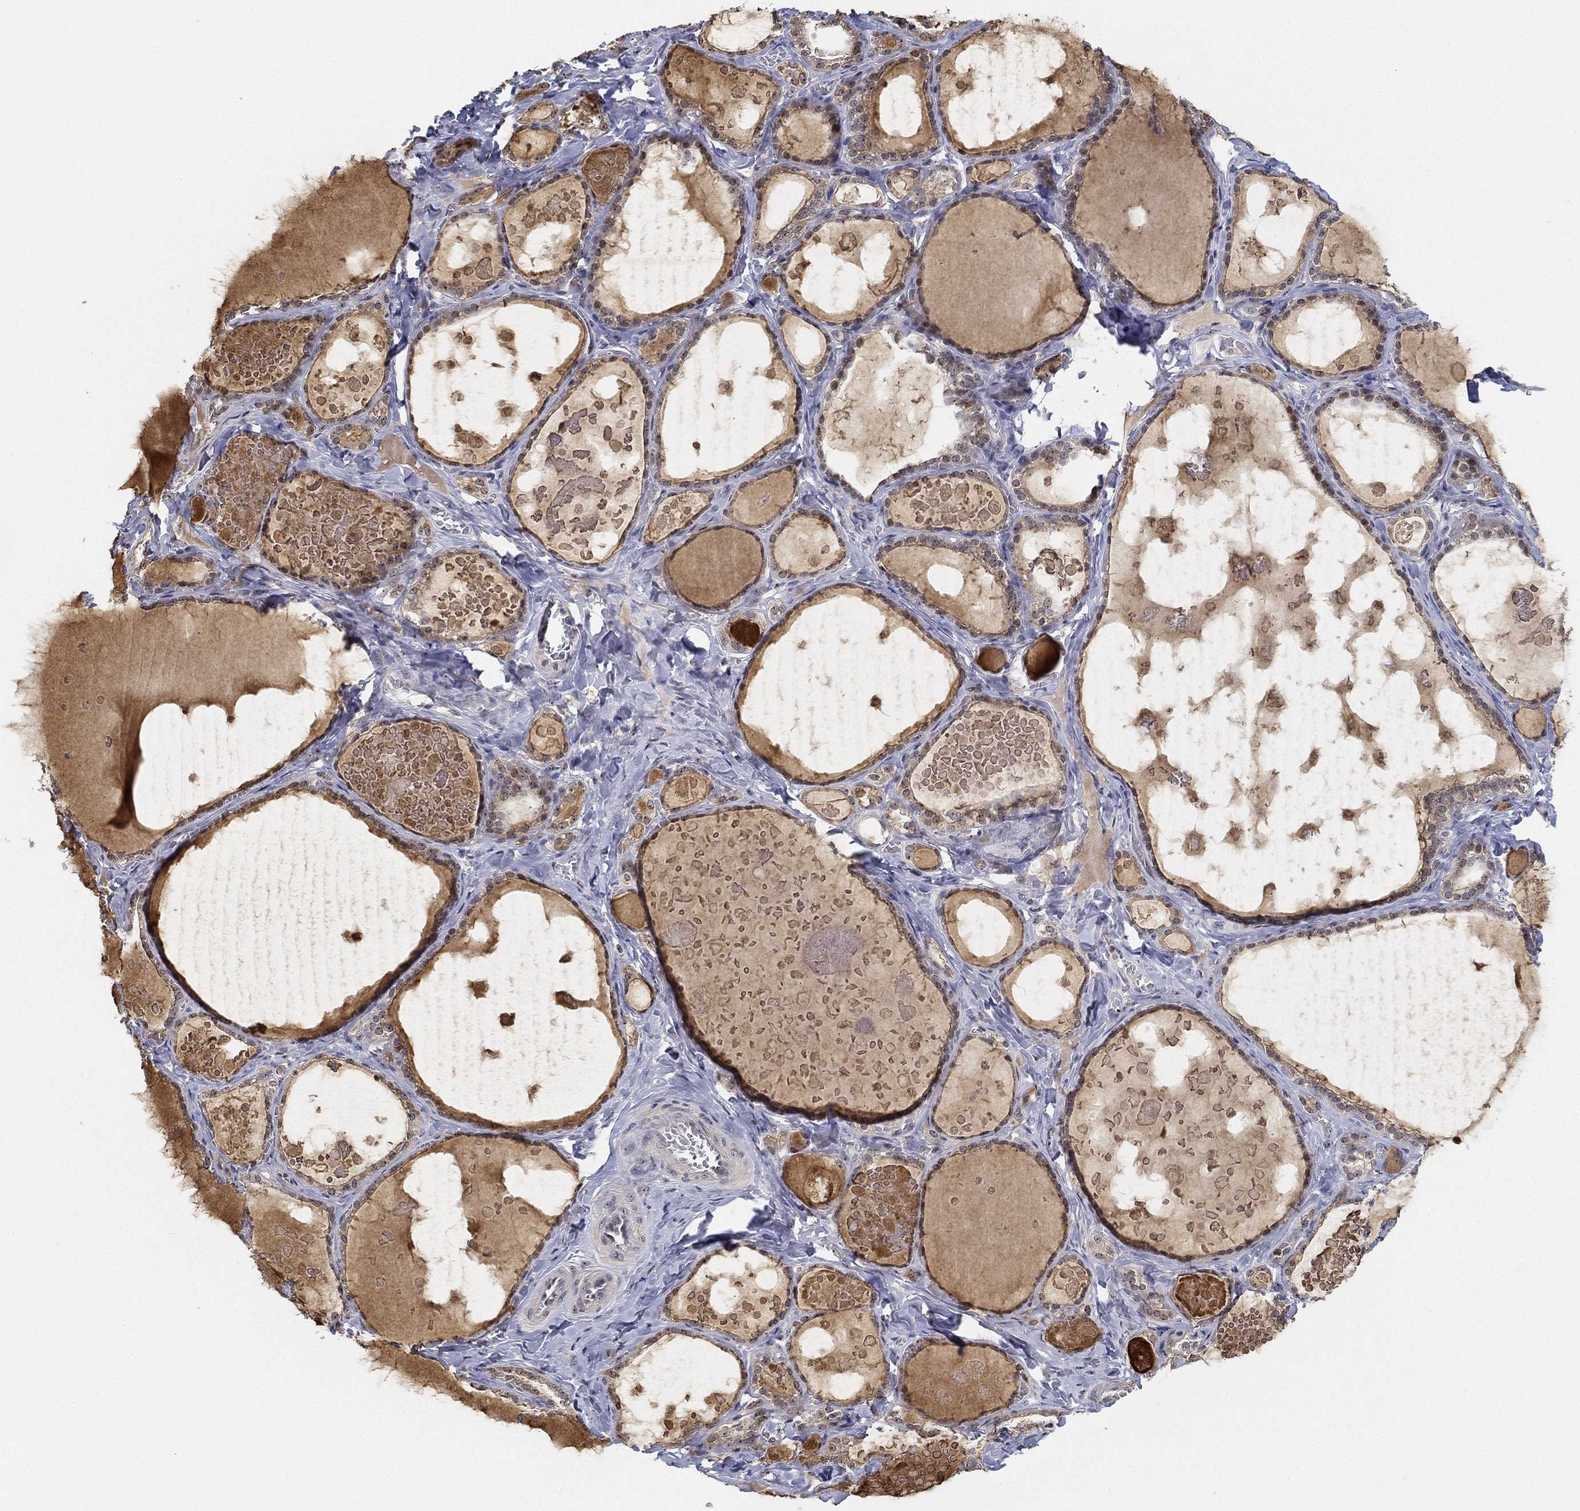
{"staining": {"intensity": "moderate", "quantity": "<25%", "location": "nuclear"}, "tissue": "thyroid gland", "cell_type": "Glandular cells", "image_type": "normal", "snomed": [{"axis": "morphology", "description": "Normal tissue, NOS"}, {"axis": "topography", "description": "Thyroid gland"}], "caption": "High-power microscopy captured an immunohistochemistry micrograph of benign thyroid gland, revealing moderate nuclear staining in about <25% of glandular cells.", "gene": "PPP1R16B", "patient": {"sex": "female", "age": 56}}